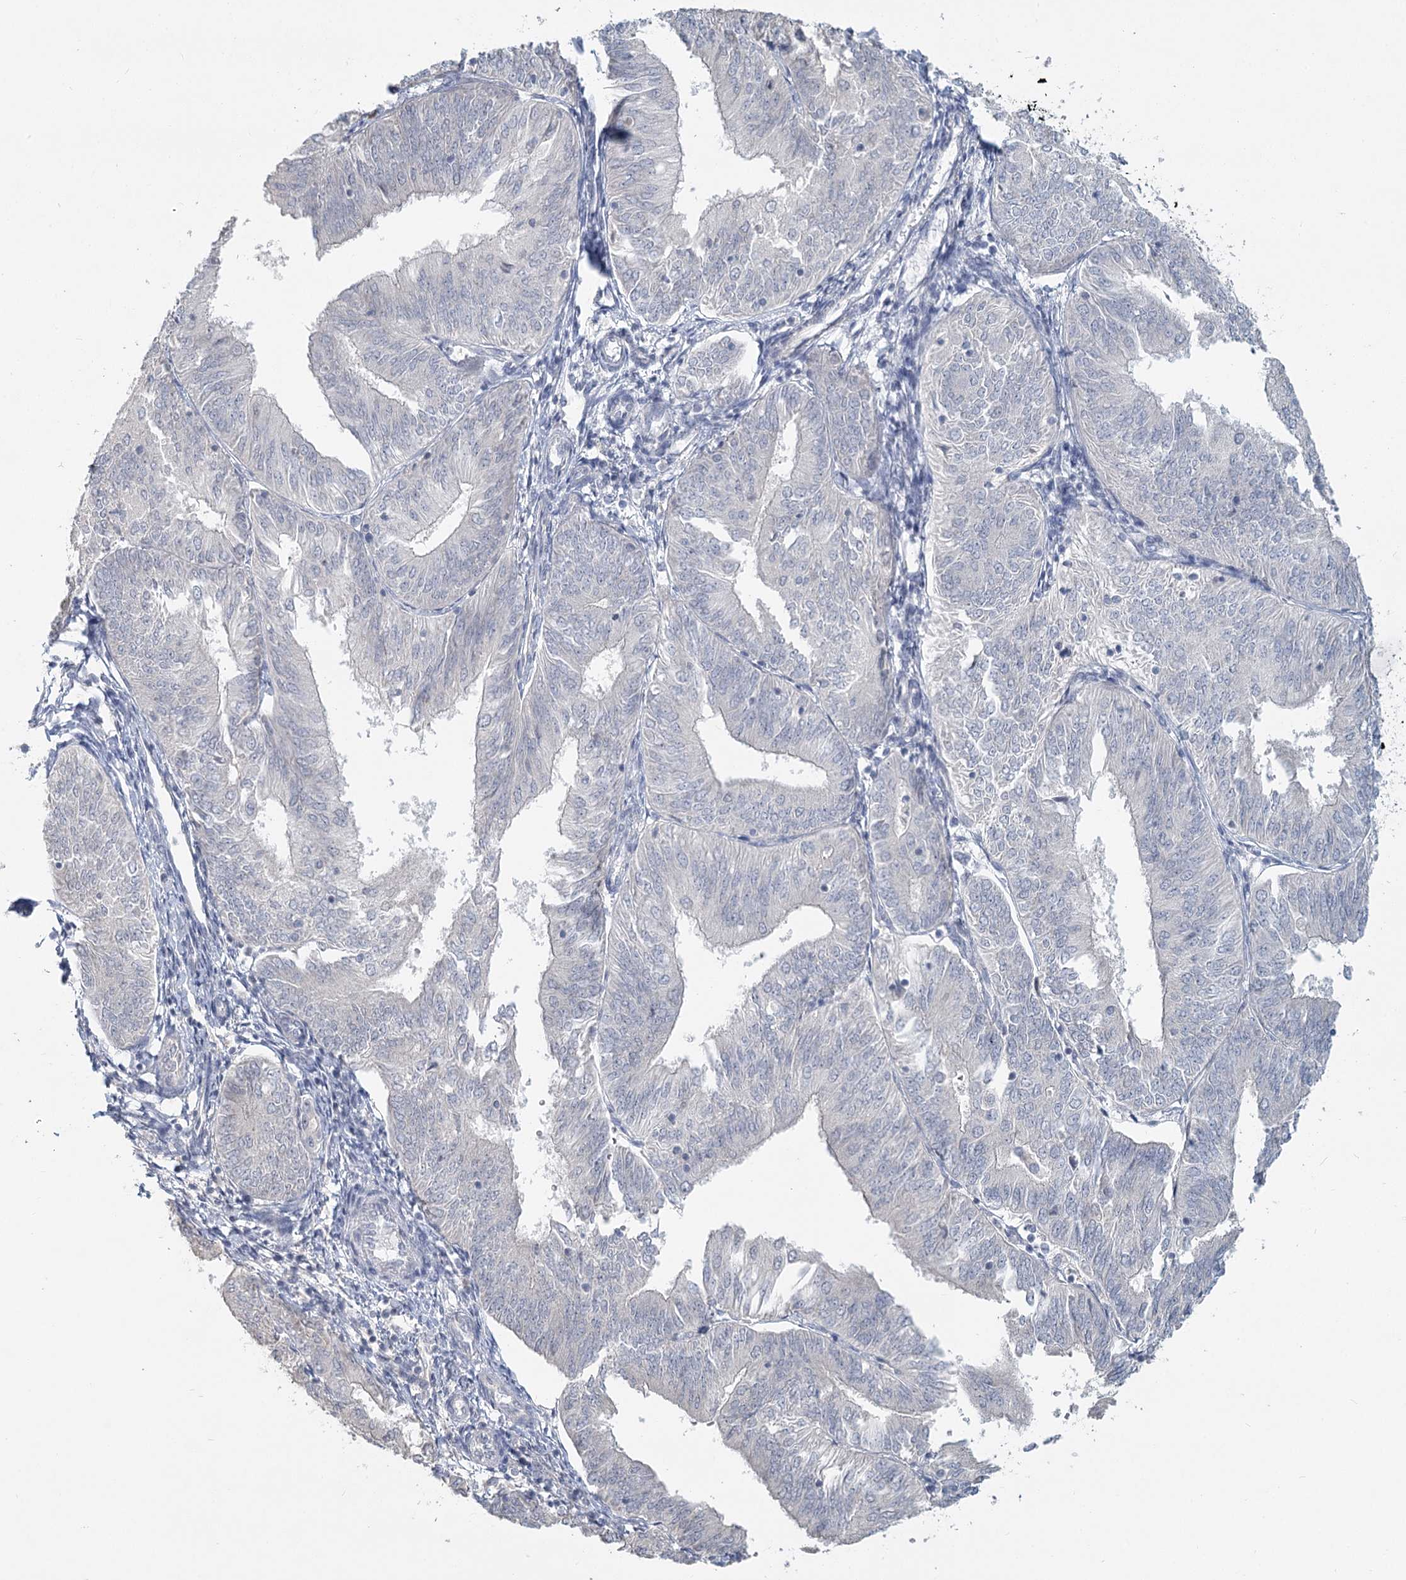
{"staining": {"intensity": "negative", "quantity": "none", "location": "none"}, "tissue": "endometrial cancer", "cell_type": "Tumor cells", "image_type": "cancer", "snomed": [{"axis": "morphology", "description": "Adenocarcinoma, NOS"}, {"axis": "topography", "description": "Endometrium"}], "caption": "Tumor cells show no significant positivity in endometrial adenocarcinoma.", "gene": "SLC9A3", "patient": {"sex": "female", "age": 58}}